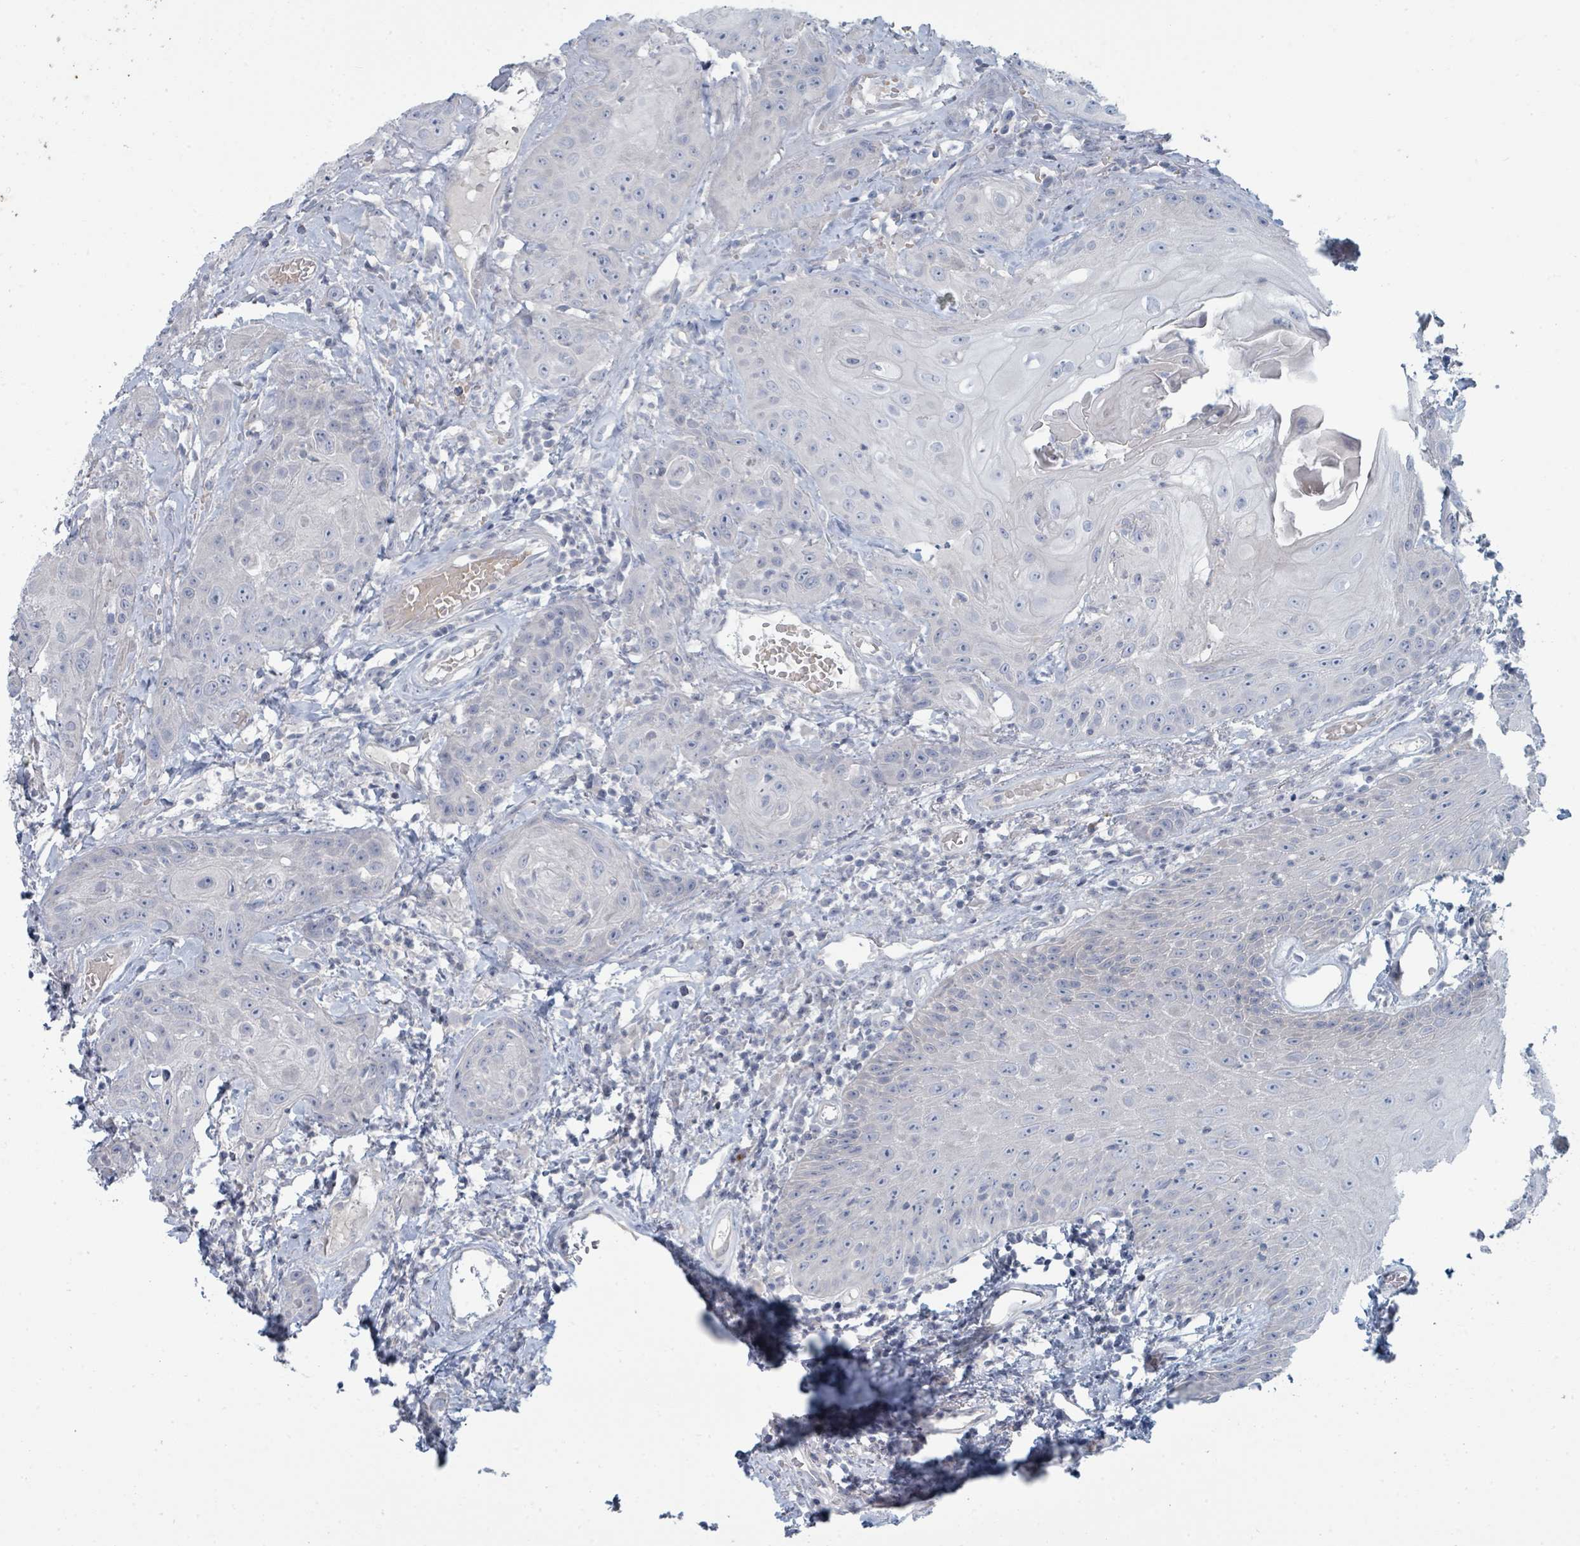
{"staining": {"intensity": "negative", "quantity": "none", "location": "none"}, "tissue": "head and neck cancer", "cell_type": "Tumor cells", "image_type": "cancer", "snomed": [{"axis": "morphology", "description": "Squamous cell carcinoma, NOS"}, {"axis": "topography", "description": "Head-Neck"}], "caption": "The IHC image has no significant positivity in tumor cells of head and neck squamous cell carcinoma tissue.", "gene": "SLC25A45", "patient": {"sex": "female", "age": 59}}